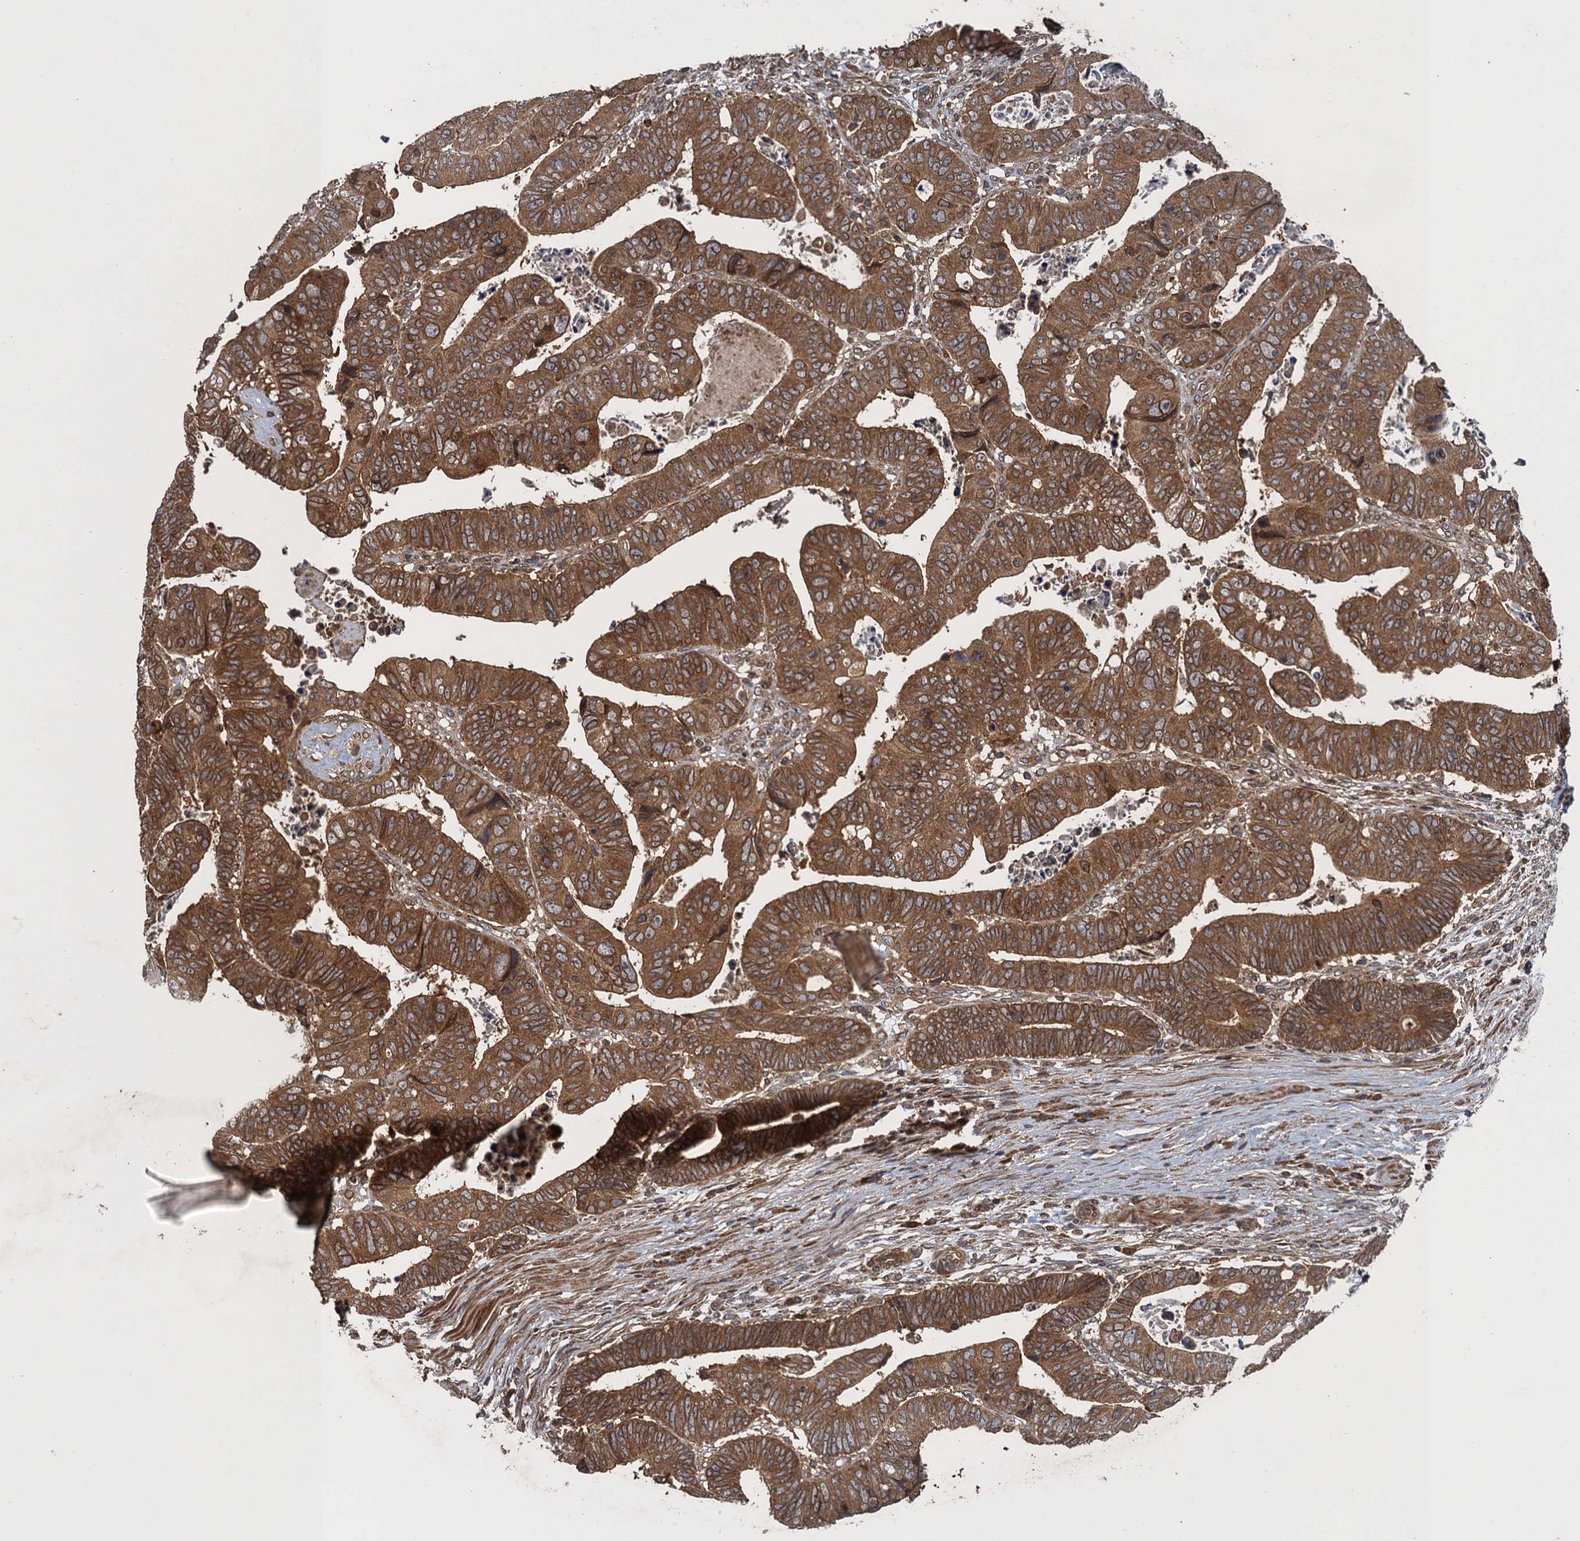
{"staining": {"intensity": "moderate", "quantity": ">75%", "location": "cytoplasmic/membranous"}, "tissue": "colorectal cancer", "cell_type": "Tumor cells", "image_type": "cancer", "snomed": [{"axis": "morphology", "description": "Normal tissue, NOS"}, {"axis": "morphology", "description": "Adenocarcinoma, NOS"}, {"axis": "topography", "description": "Rectum"}], "caption": "Immunohistochemical staining of human adenocarcinoma (colorectal) demonstrates moderate cytoplasmic/membranous protein staining in about >75% of tumor cells. (DAB (3,3'-diaminobenzidine) IHC with brightfield microscopy, high magnification).", "gene": "GLE1", "patient": {"sex": "female", "age": 65}}